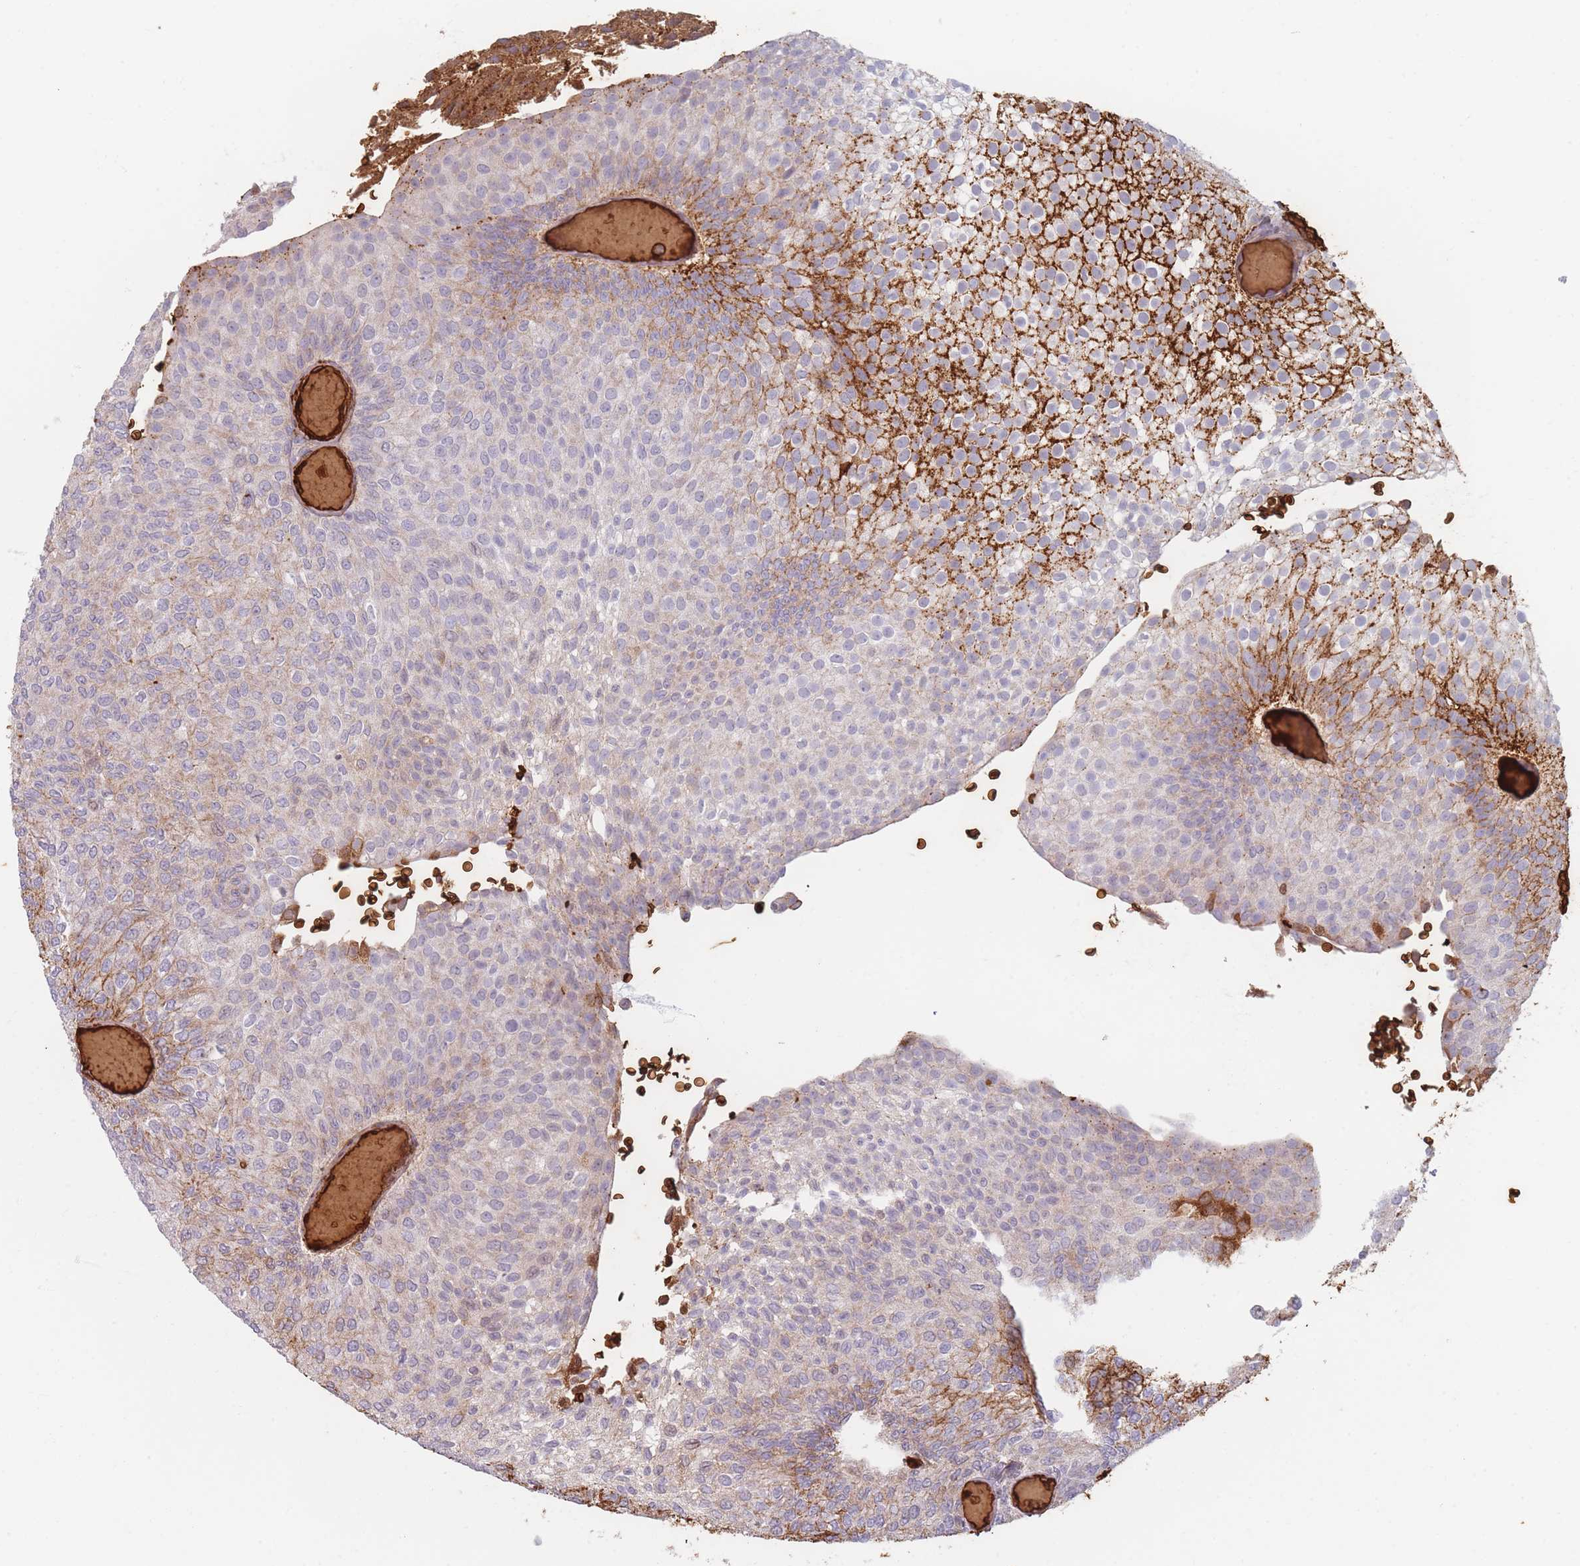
{"staining": {"intensity": "strong", "quantity": "25%-75%", "location": "cytoplasmic/membranous"}, "tissue": "urothelial cancer", "cell_type": "Tumor cells", "image_type": "cancer", "snomed": [{"axis": "morphology", "description": "Urothelial carcinoma, Low grade"}, {"axis": "topography", "description": "Urinary bladder"}], "caption": "There is high levels of strong cytoplasmic/membranous expression in tumor cells of urothelial carcinoma (low-grade), as demonstrated by immunohistochemical staining (brown color).", "gene": "SLC2A6", "patient": {"sex": "male", "age": 78}}